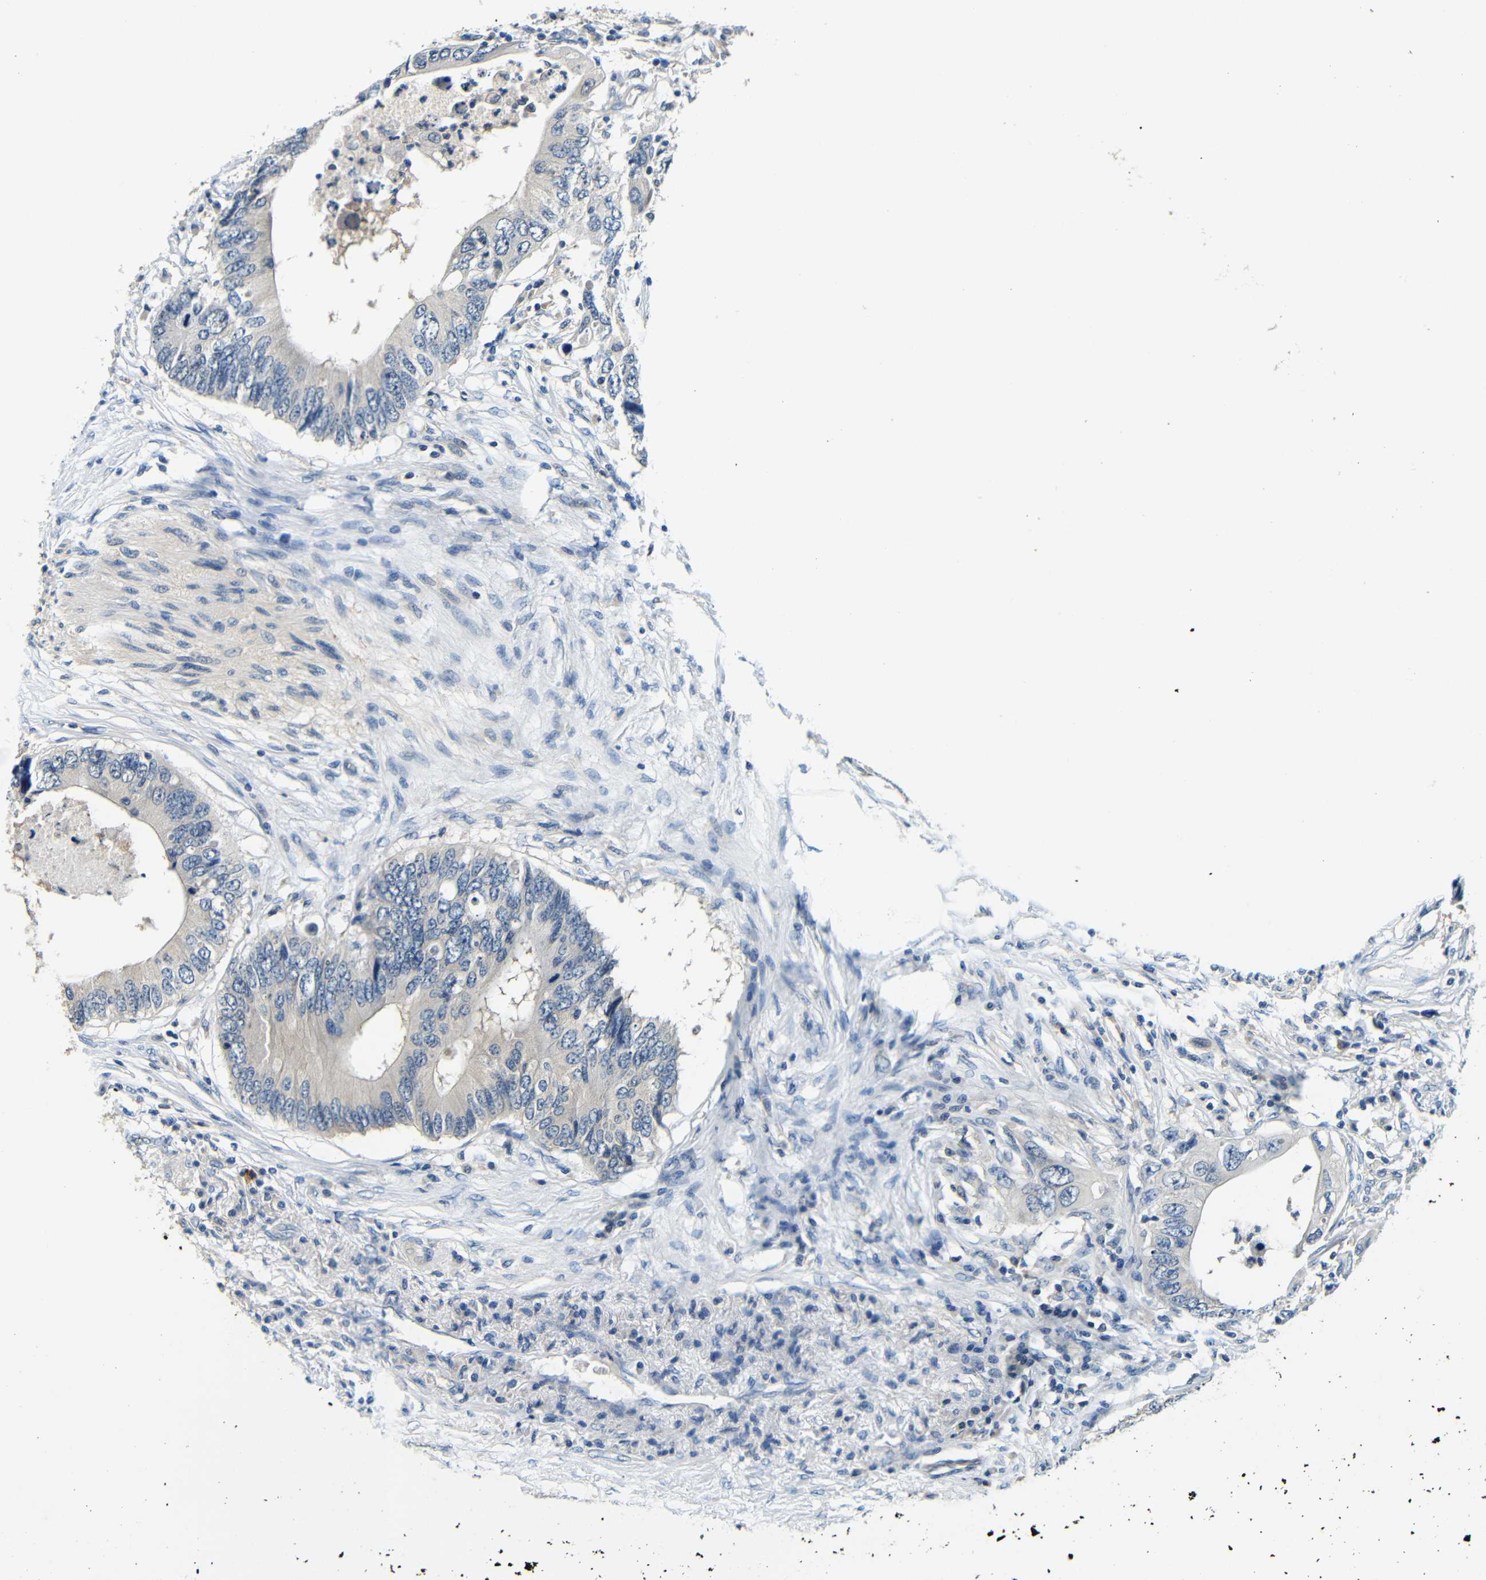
{"staining": {"intensity": "negative", "quantity": "none", "location": "none"}, "tissue": "colorectal cancer", "cell_type": "Tumor cells", "image_type": "cancer", "snomed": [{"axis": "morphology", "description": "Adenocarcinoma, NOS"}, {"axis": "topography", "description": "Colon"}], "caption": "Protein analysis of colorectal cancer (adenocarcinoma) displays no significant expression in tumor cells.", "gene": "ADAP1", "patient": {"sex": "male", "age": 71}}